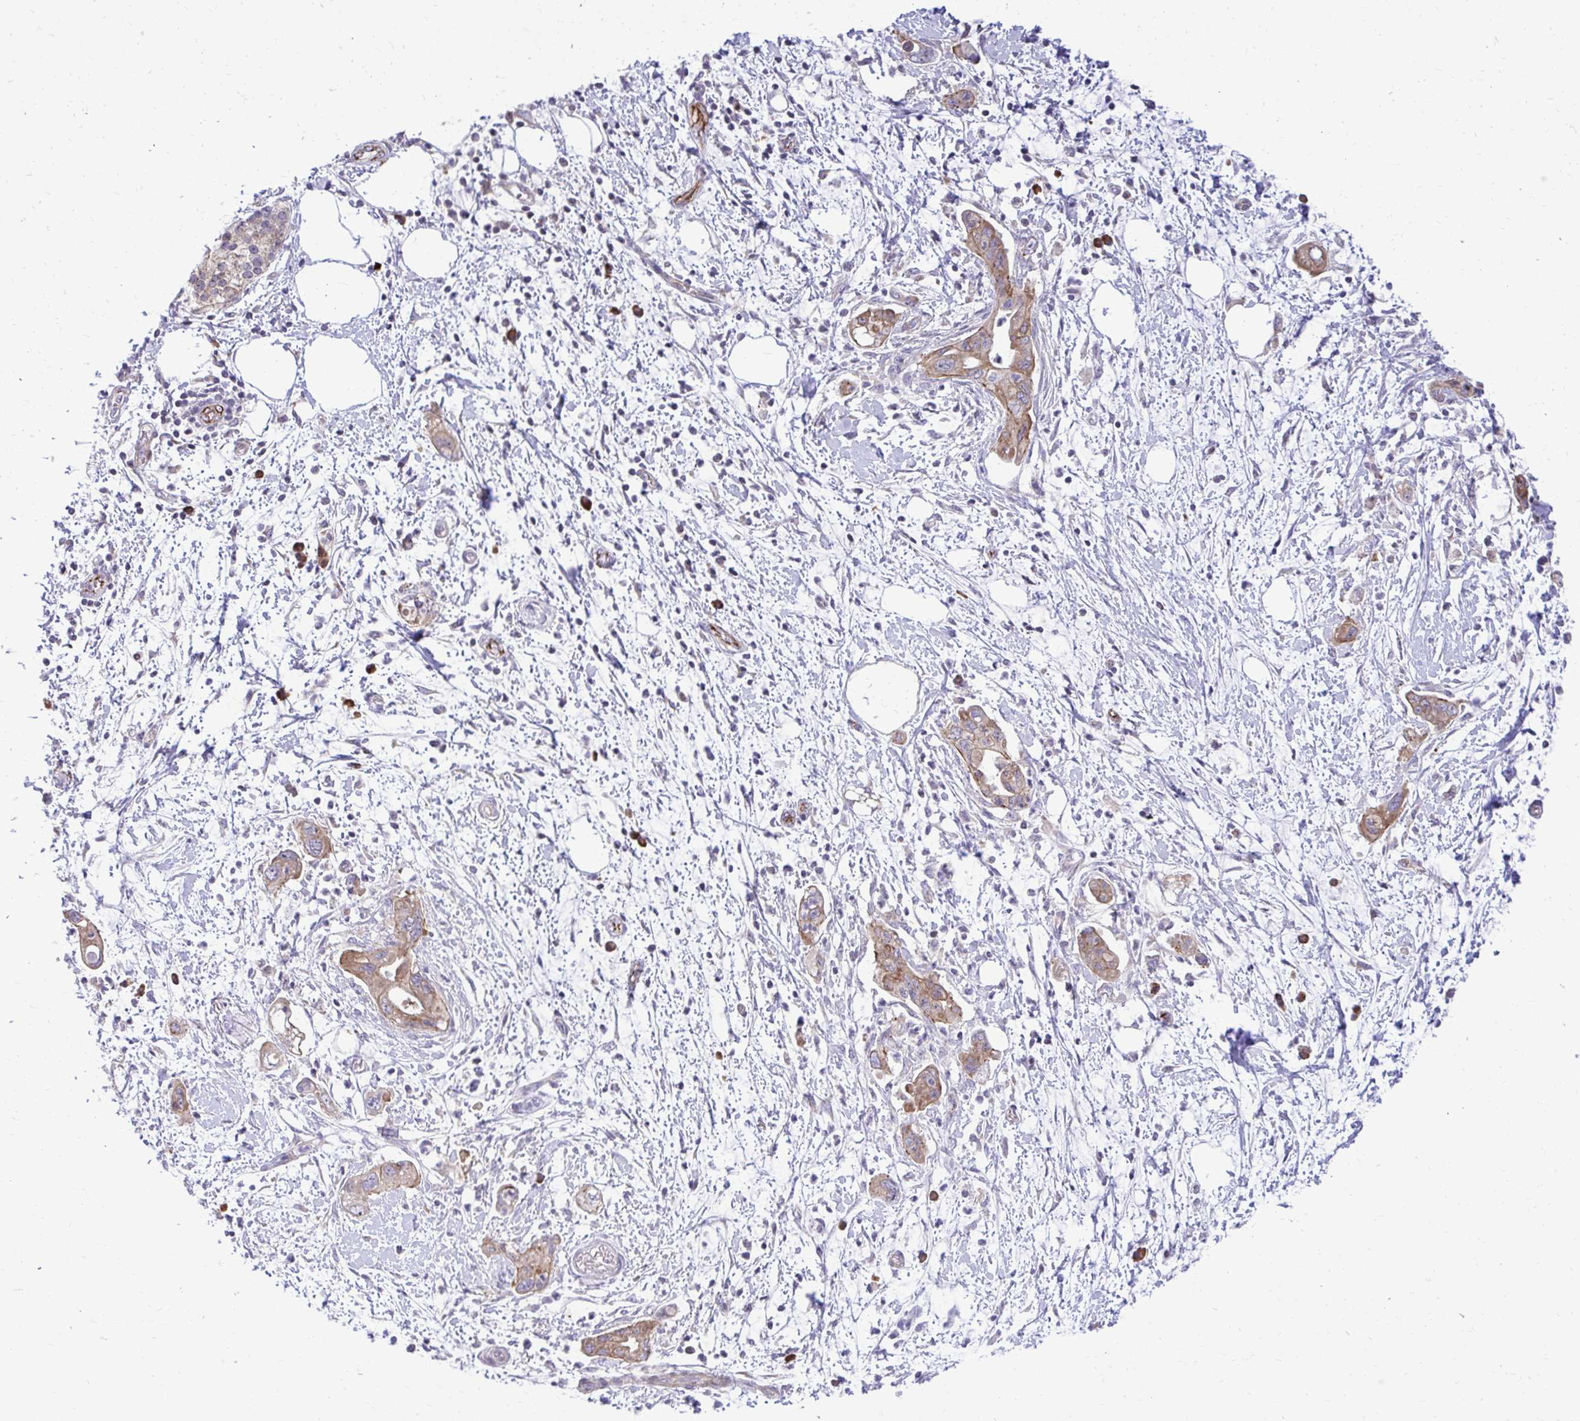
{"staining": {"intensity": "moderate", "quantity": ">75%", "location": "cytoplasmic/membranous"}, "tissue": "pancreatic cancer", "cell_type": "Tumor cells", "image_type": "cancer", "snomed": [{"axis": "morphology", "description": "Adenocarcinoma, NOS"}, {"axis": "topography", "description": "Pancreas"}], "caption": "This histopathology image shows immunohistochemistry (IHC) staining of pancreatic cancer (adenocarcinoma), with medium moderate cytoplasmic/membranous positivity in about >75% of tumor cells.", "gene": "METTL9", "patient": {"sex": "female", "age": 73}}